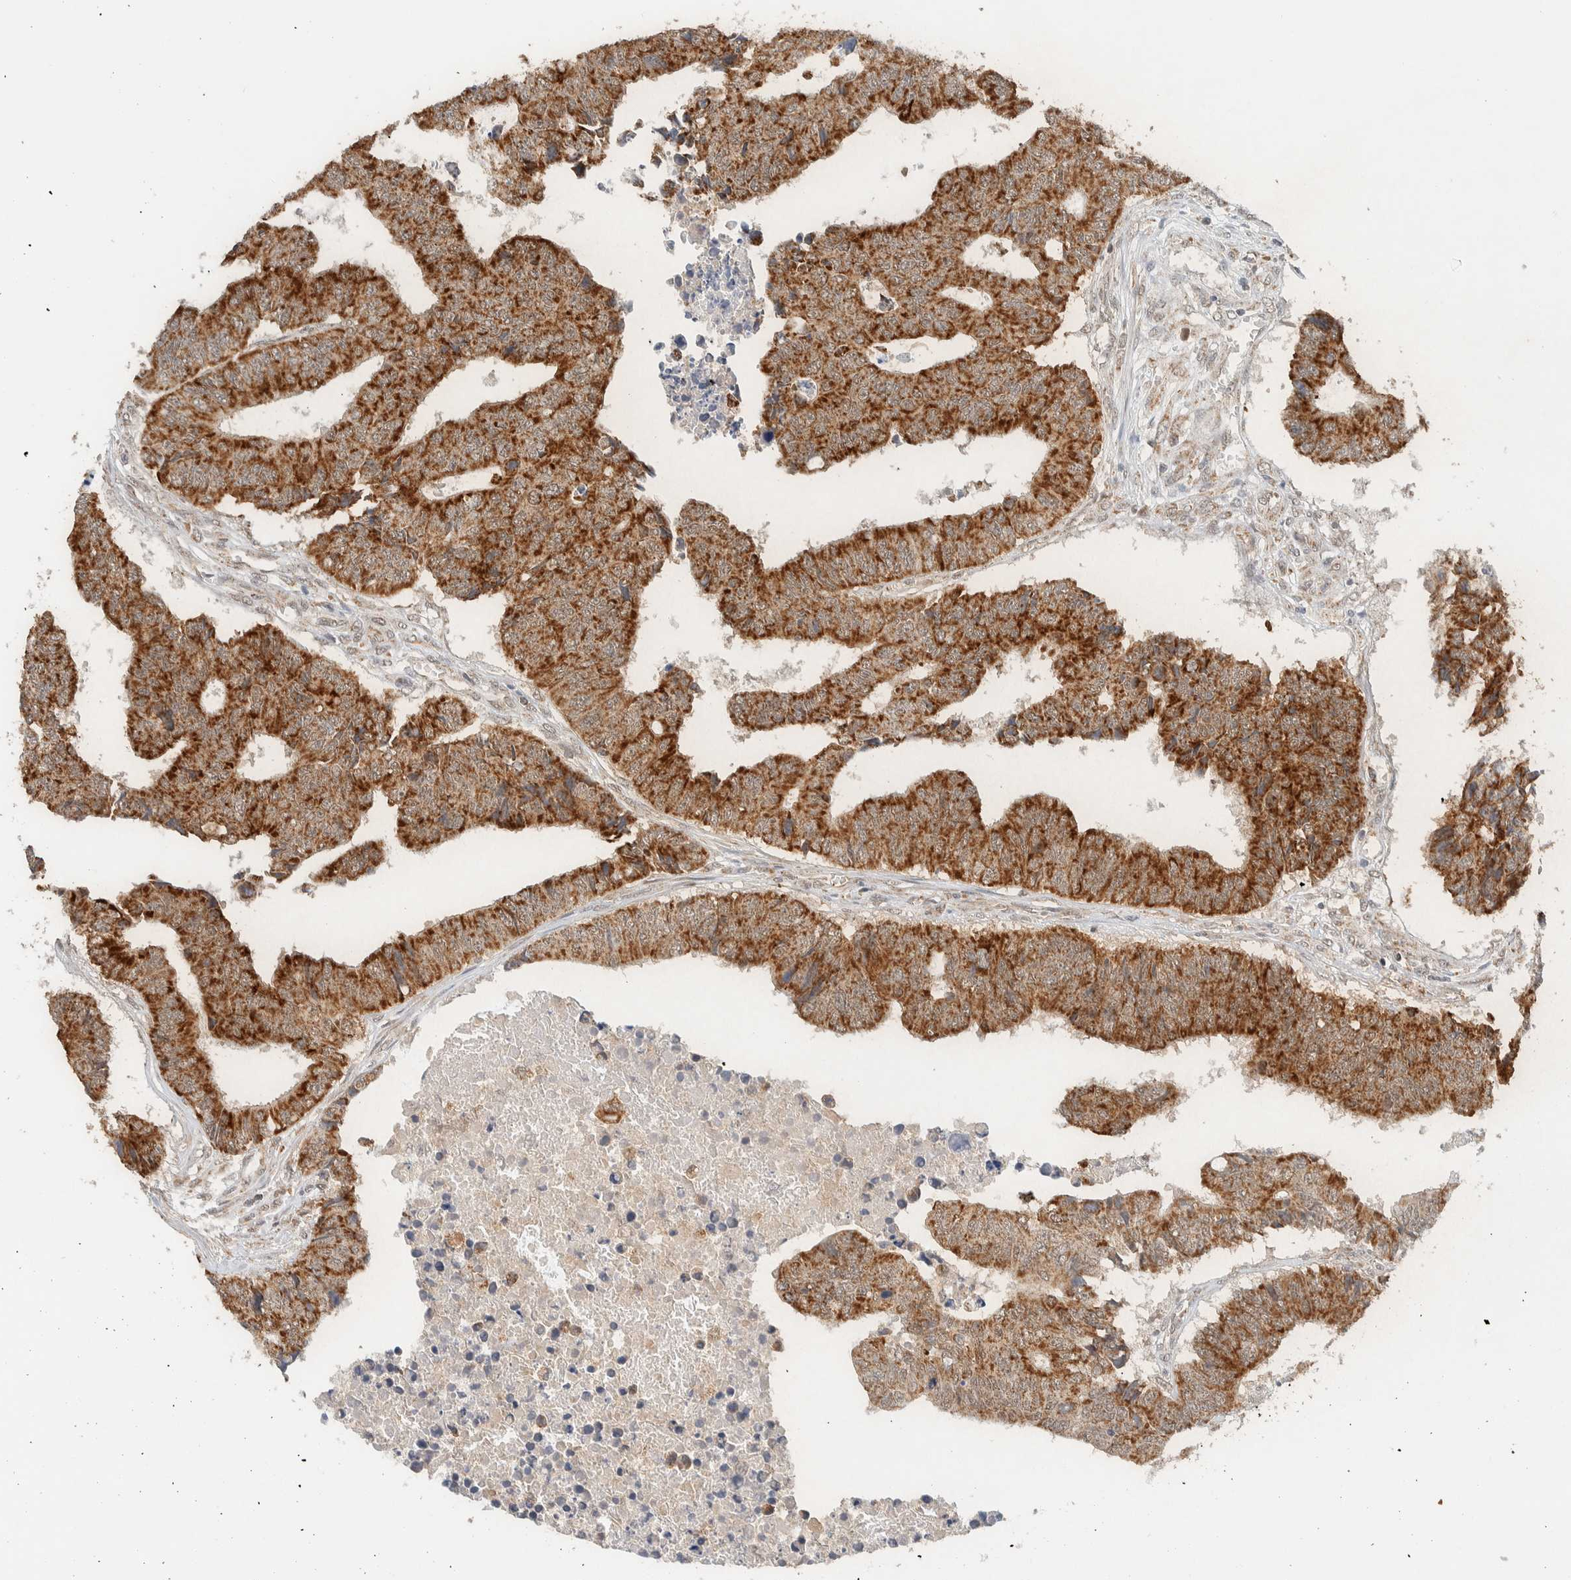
{"staining": {"intensity": "strong", "quantity": ">75%", "location": "cytoplasmic/membranous"}, "tissue": "colorectal cancer", "cell_type": "Tumor cells", "image_type": "cancer", "snomed": [{"axis": "morphology", "description": "Adenocarcinoma, NOS"}, {"axis": "topography", "description": "Rectum"}], "caption": "Protein expression analysis of human colorectal adenocarcinoma reveals strong cytoplasmic/membranous staining in about >75% of tumor cells.", "gene": "MRPL41", "patient": {"sex": "male", "age": 84}}